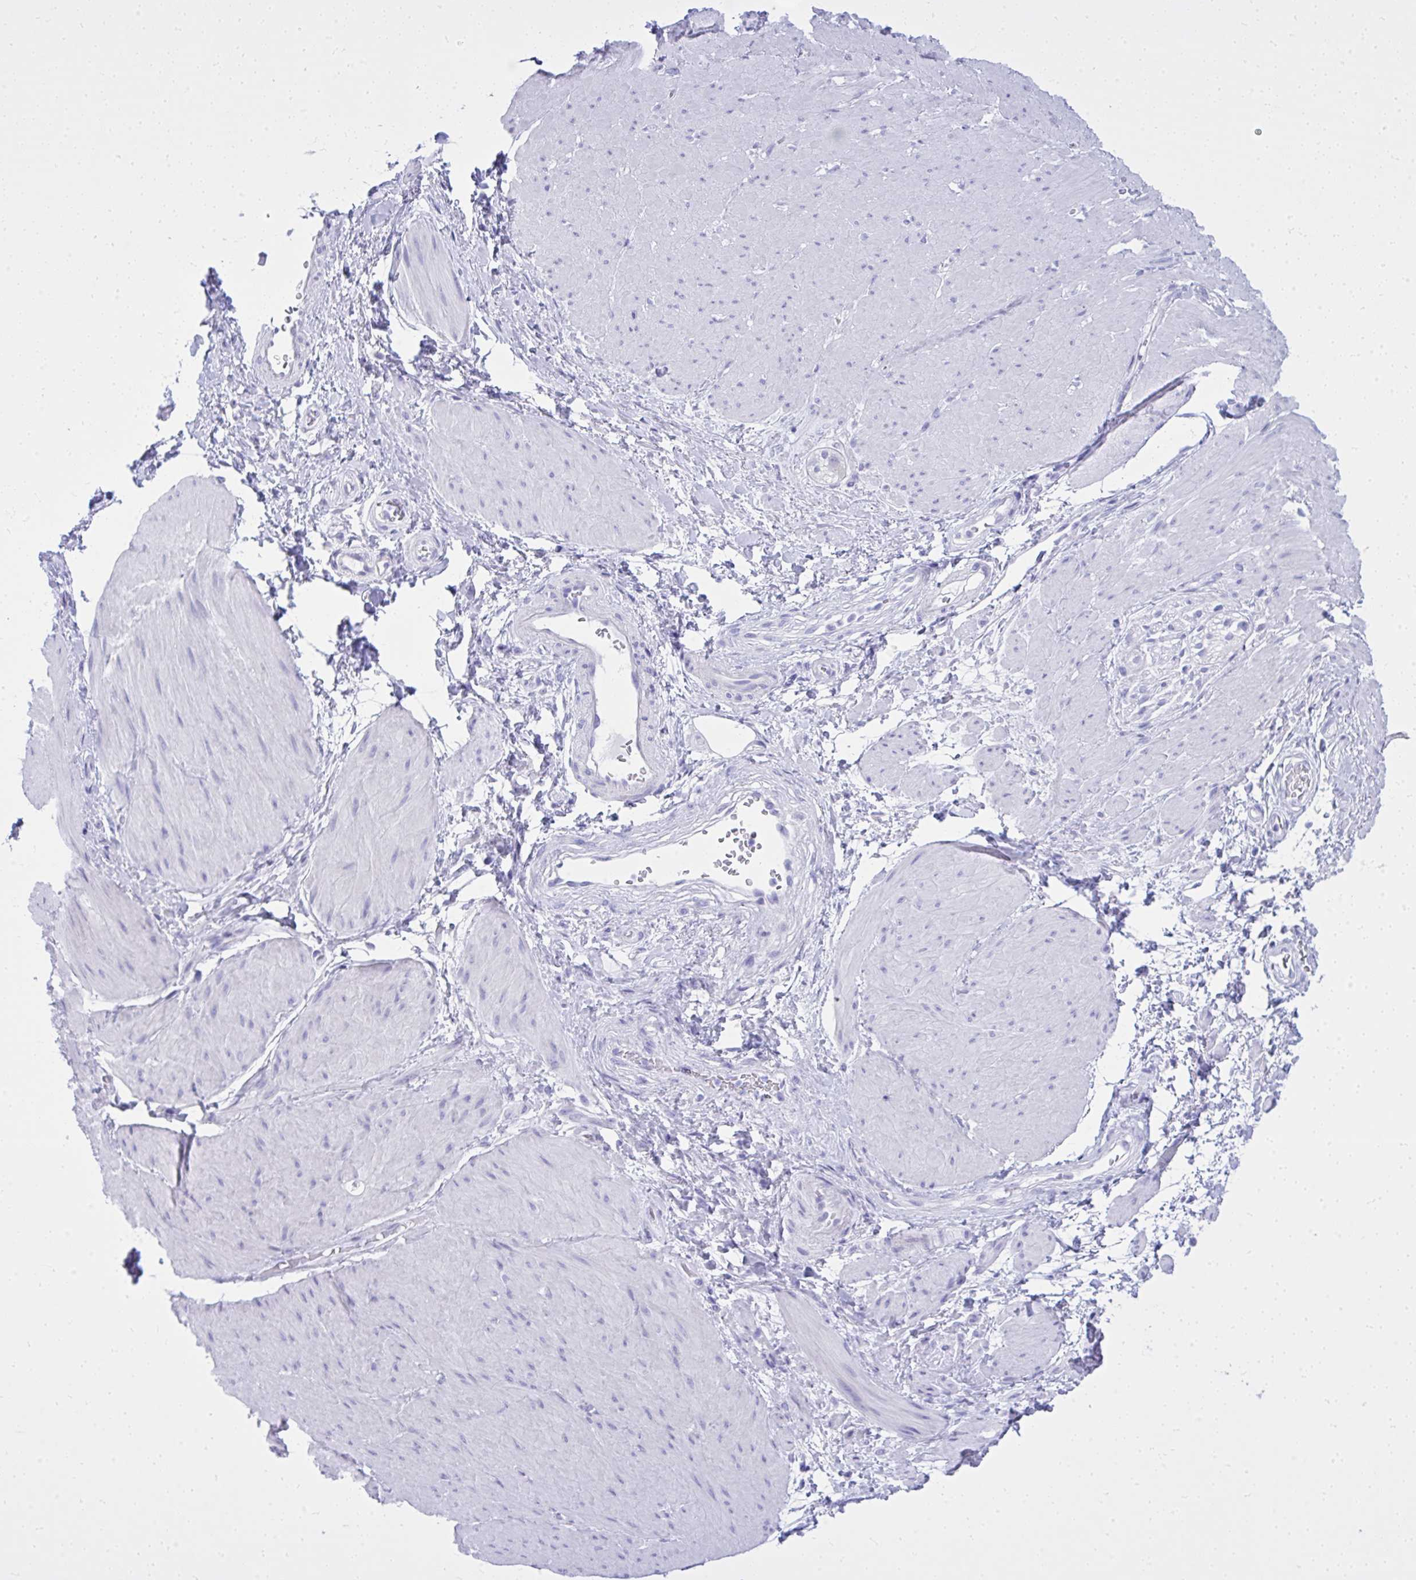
{"staining": {"intensity": "negative", "quantity": "none", "location": "none"}, "tissue": "smooth muscle", "cell_type": "Smooth muscle cells", "image_type": "normal", "snomed": [{"axis": "morphology", "description": "Normal tissue, NOS"}, {"axis": "topography", "description": "Smooth muscle"}, {"axis": "topography", "description": "Rectum"}], "caption": "High magnification brightfield microscopy of unremarkable smooth muscle stained with DAB (3,3'-diaminobenzidine) (brown) and counterstained with hematoxylin (blue): smooth muscle cells show no significant expression.", "gene": "BCL6B", "patient": {"sex": "male", "age": 53}}